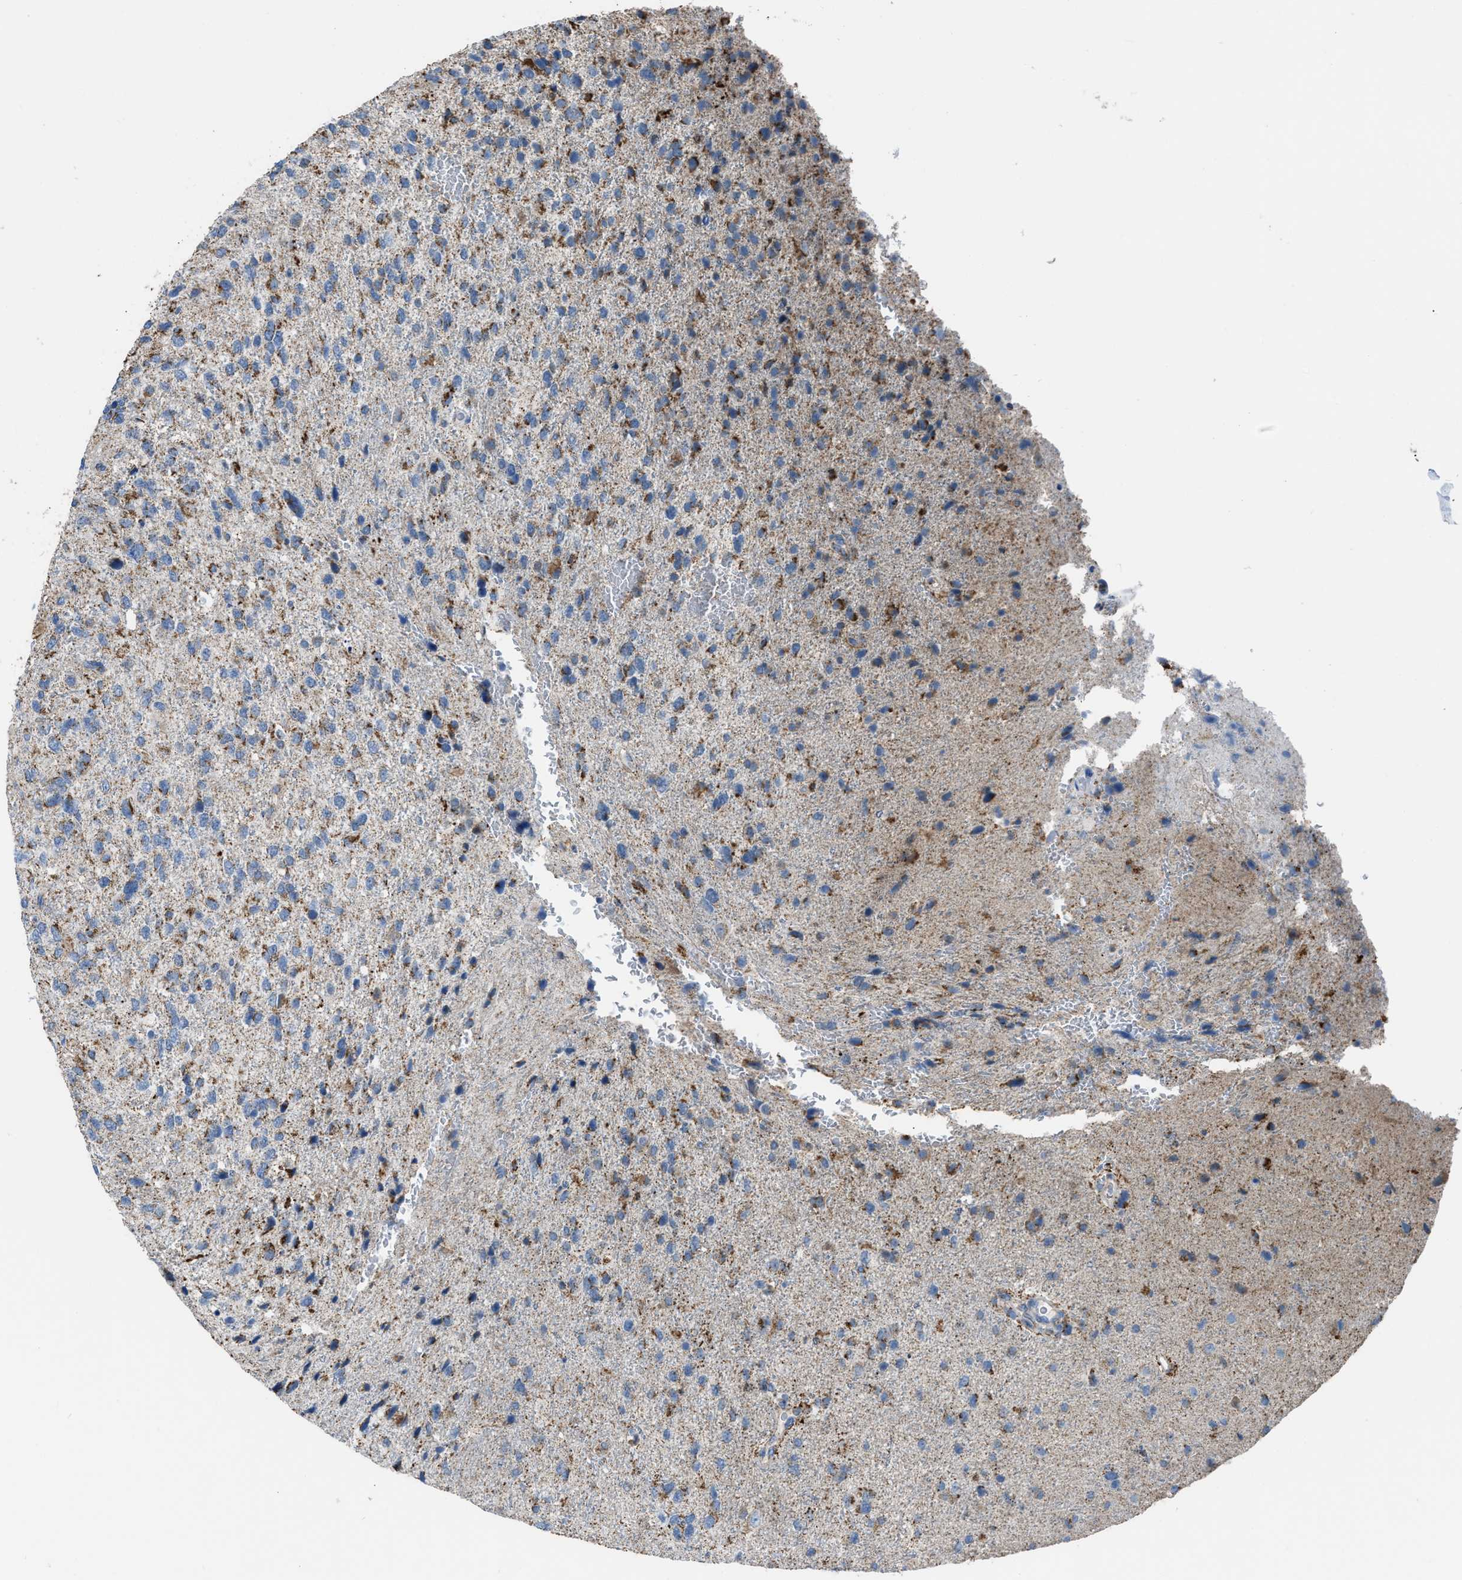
{"staining": {"intensity": "moderate", "quantity": "25%-75%", "location": "cytoplasmic/membranous"}, "tissue": "glioma", "cell_type": "Tumor cells", "image_type": "cancer", "snomed": [{"axis": "morphology", "description": "Glioma, malignant, High grade"}, {"axis": "topography", "description": "Brain"}], "caption": "Protein analysis of malignant glioma (high-grade) tissue reveals moderate cytoplasmic/membranous positivity in about 25%-75% of tumor cells.", "gene": "ETFB", "patient": {"sex": "female", "age": 58}}